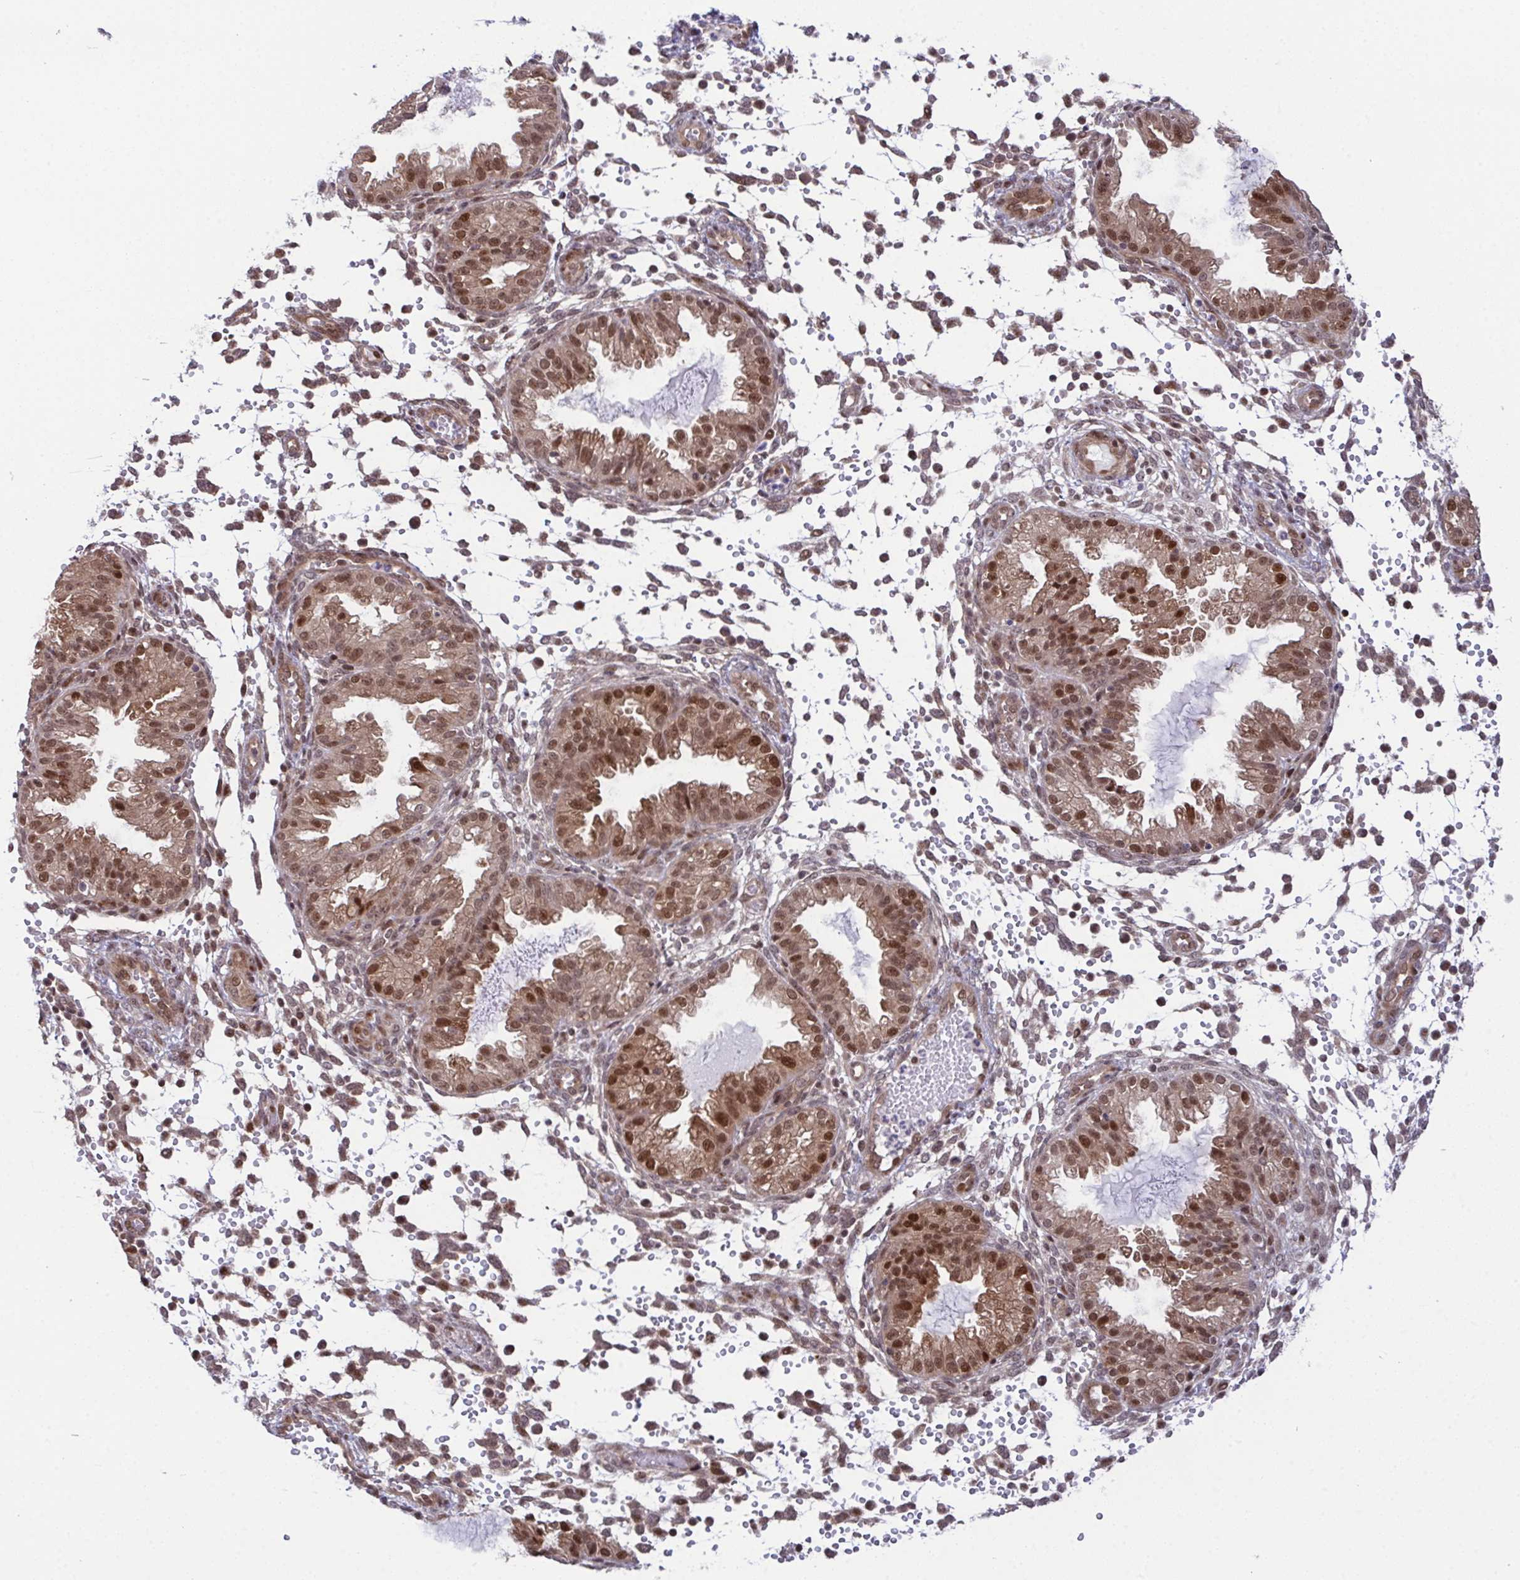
{"staining": {"intensity": "moderate", "quantity": "<25%", "location": "nuclear"}, "tissue": "endometrium", "cell_type": "Cells in endometrial stroma", "image_type": "normal", "snomed": [{"axis": "morphology", "description": "Normal tissue, NOS"}, {"axis": "topography", "description": "Endometrium"}], "caption": "High-magnification brightfield microscopy of unremarkable endometrium stained with DAB (brown) and counterstained with hematoxylin (blue). cells in endometrial stroma exhibit moderate nuclear positivity is seen in about<25% of cells. (DAB (3,3'-diaminobenzidine) = brown stain, brightfield microscopy at high magnification).", "gene": "DNAJB1", "patient": {"sex": "female", "age": 33}}